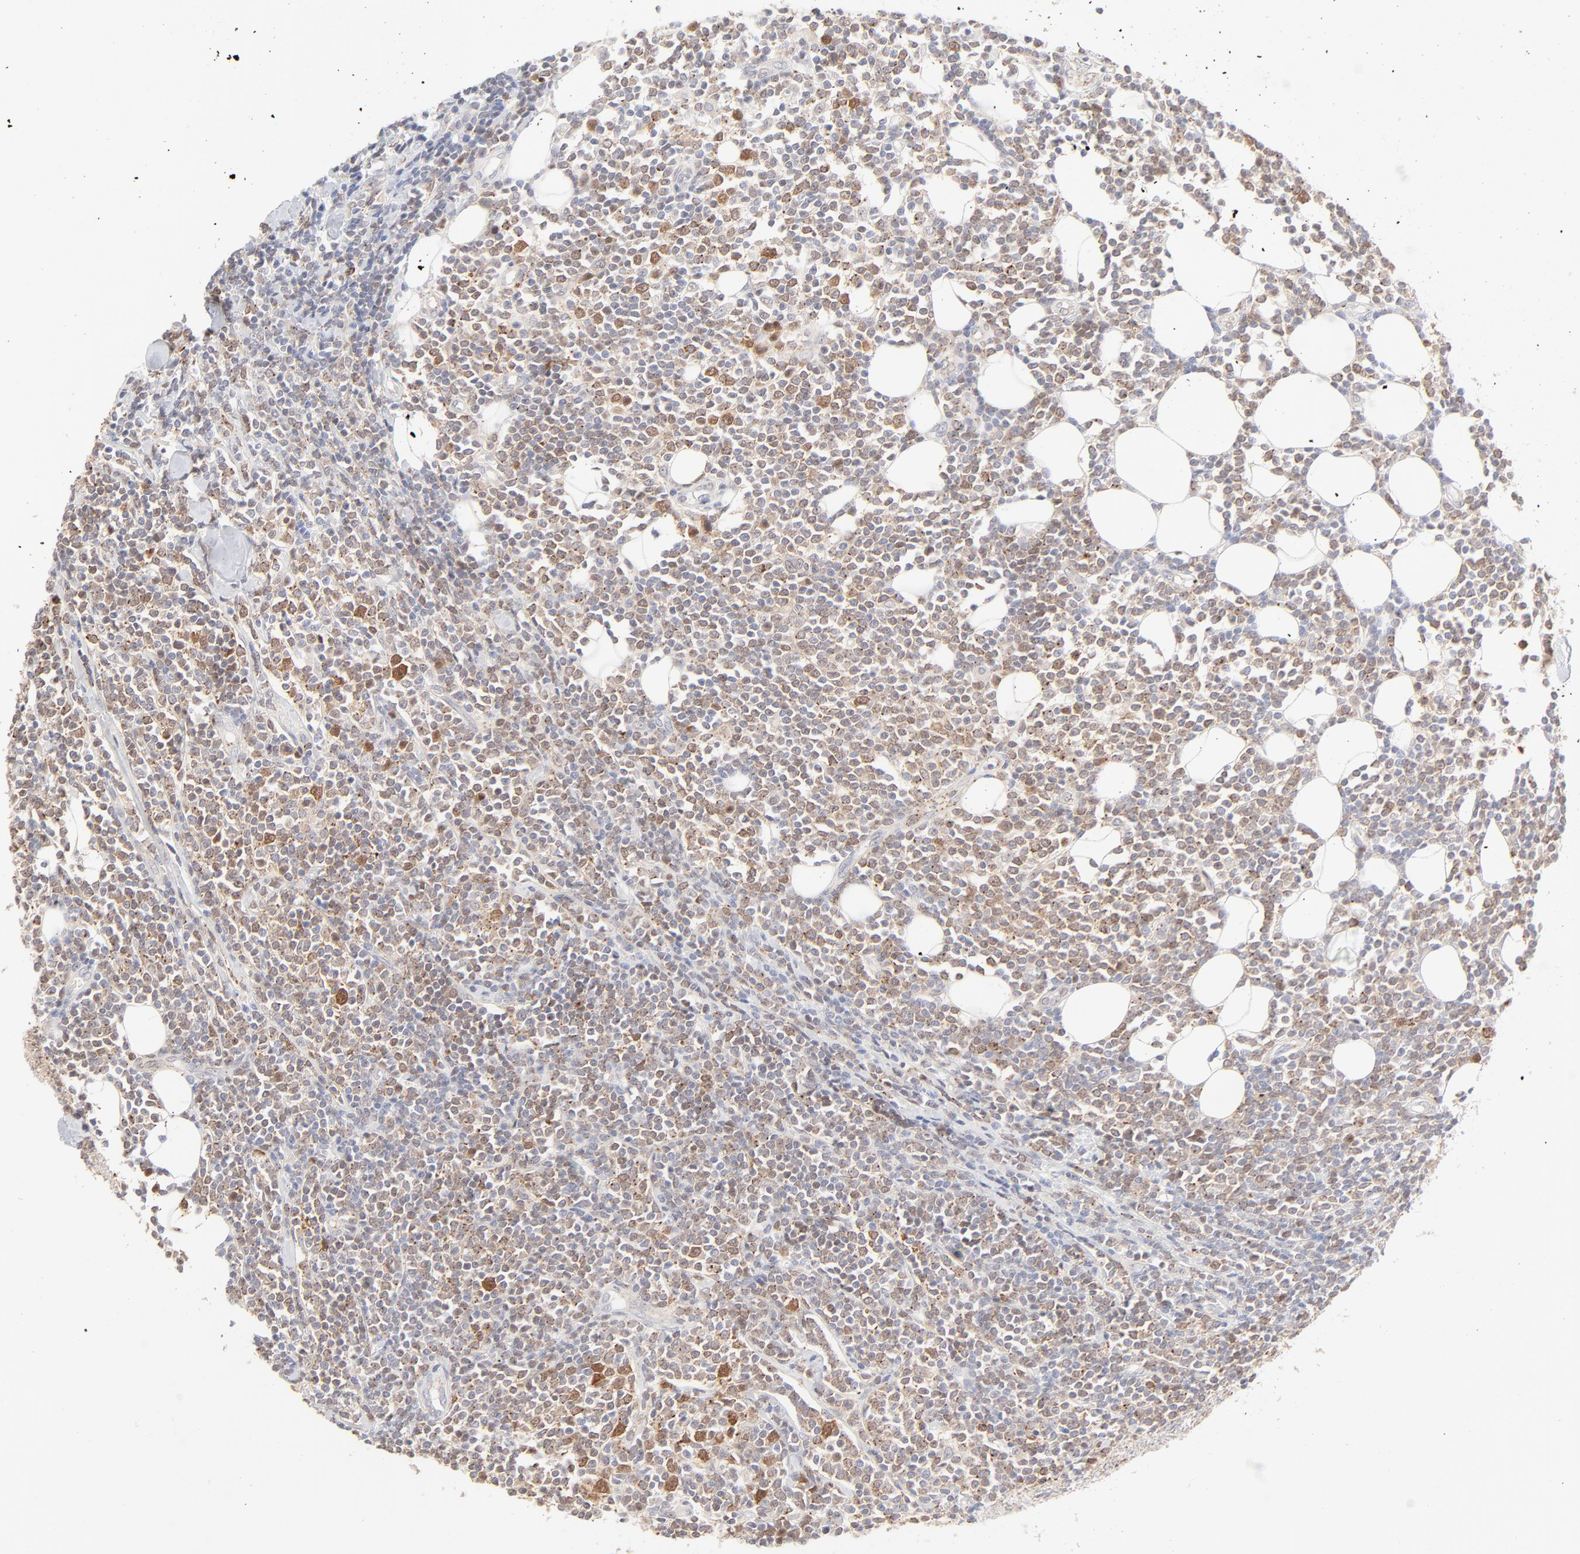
{"staining": {"intensity": "negative", "quantity": "none", "location": "none"}, "tissue": "lymphoma", "cell_type": "Tumor cells", "image_type": "cancer", "snomed": [{"axis": "morphology", "description": "Malignant lymphoma, non-Hodgkin's type, Low grade"}, {"axis": "topography", "description": "Soft tissue"}], "caption": "A high-resolution micrograph shows immunohistochemistry staining of low-grade malignant lymphoma, non-Hodgkin's type, which exhibits no significant positivity in tumor cells. The staining was performed using DAB (3,3'-diaminobenzidine) to visualize the protein expression in brown, while the nuclei were stained in blue with hematoxylin (Magnification: 20x).", "gene": "CDK6", "patient": {"sex": "male", "age": 92}}